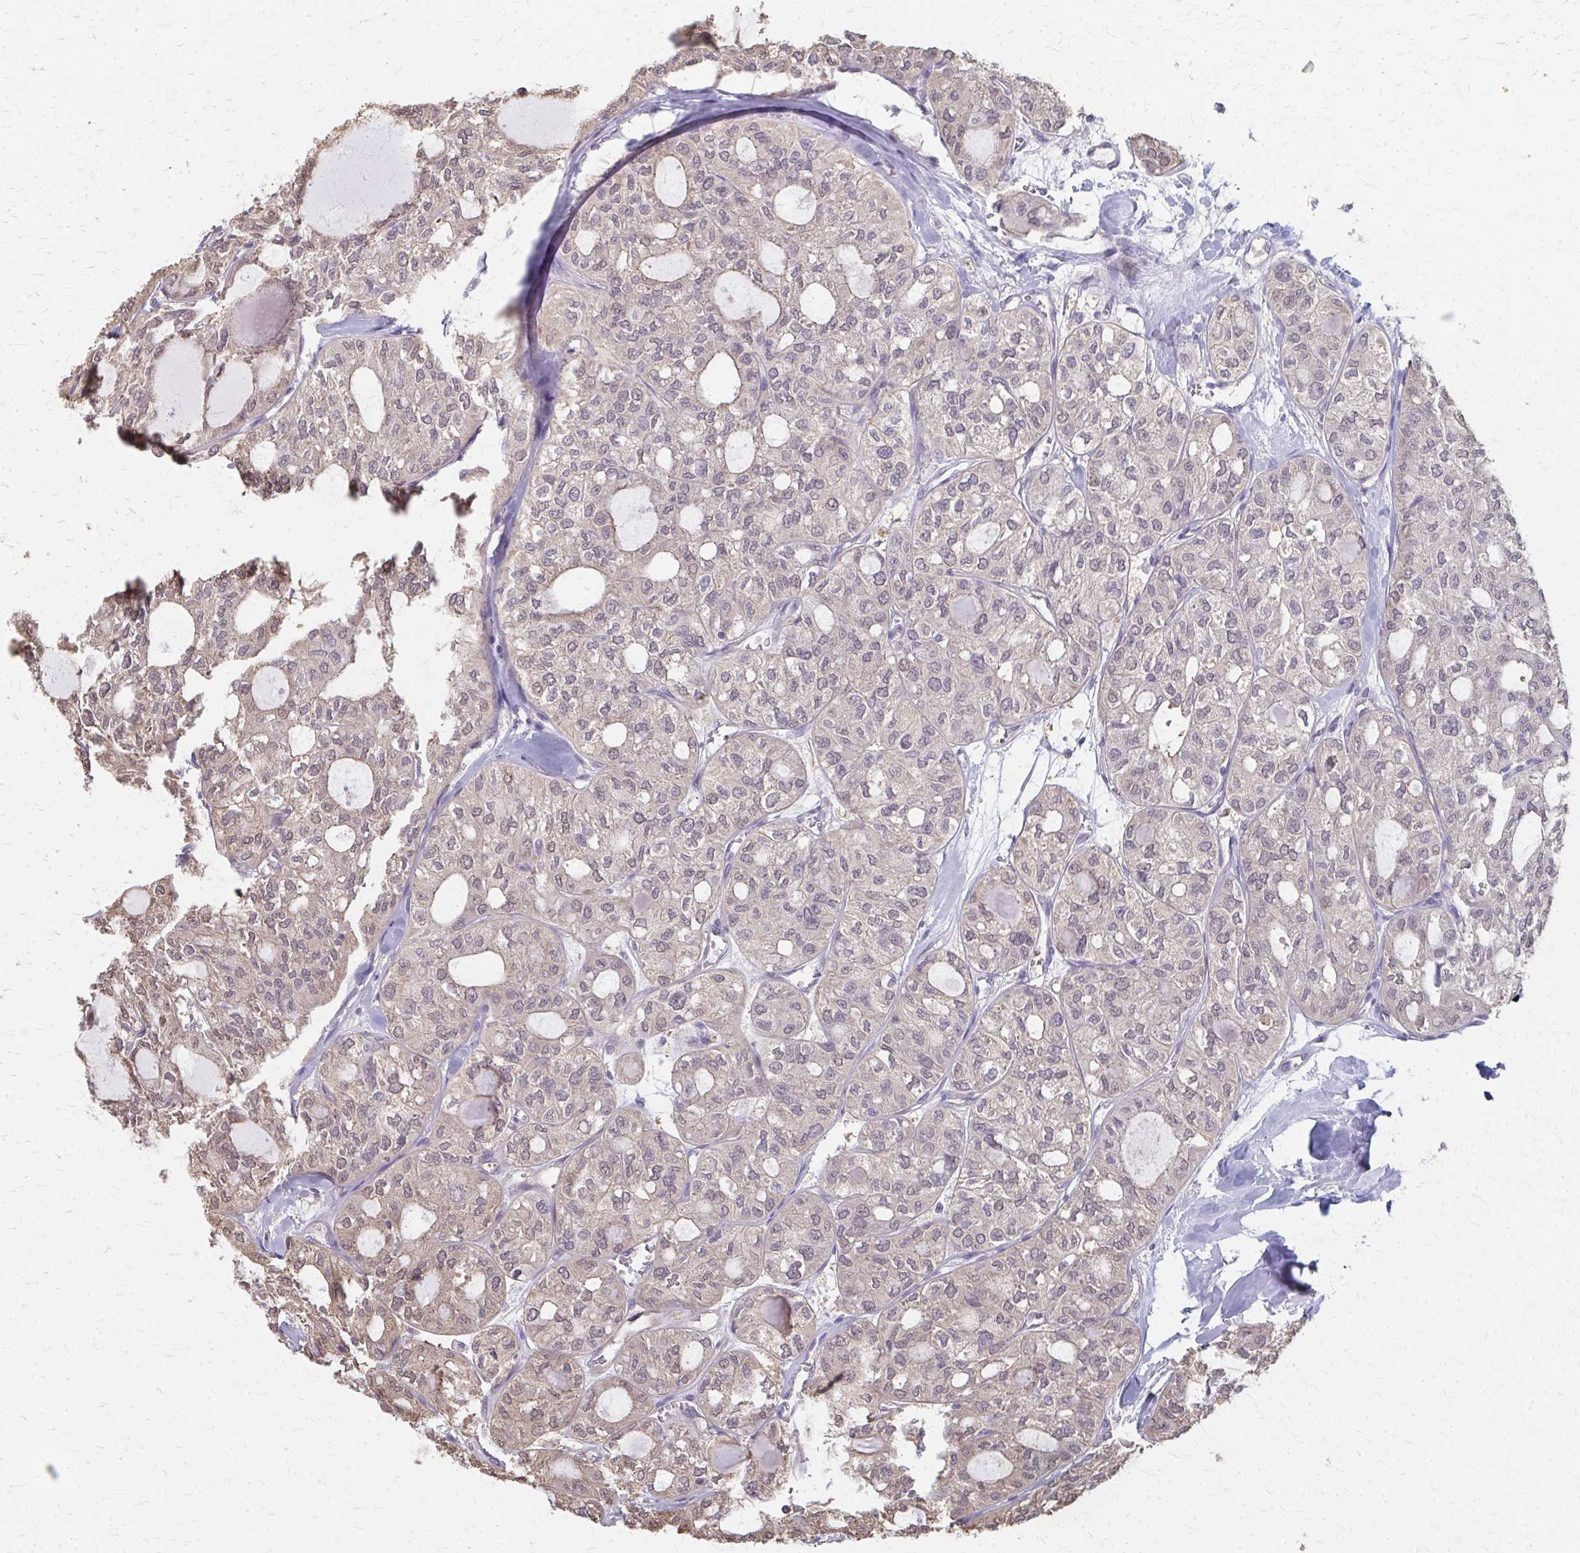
{"staining": {"intensity": "weak", "quantity": "25%-75%", "location": "cytoplasmic/membranous,nuclear"}, "tissue": "thyroid cancer", "cell_type": "Tumor cells", "image_type": "cancer", "snomed": [{"axis": "morphology", "description": "Follicular adenoma carcinoma, NOS"}, {"axis": "topography", "description": "Thyroid gland"}], "caption": "This histopathology image exhibits immunohistochemistry staining of human thyroid cancer (follicular adenoma carcinoma), with low weak cytoplasmic/membranous and nuclear positivity in approximately 25%-75% of tumor cells.", "gene": "RABGAP1L", "patient": {"sex": "male", "age": 75}}